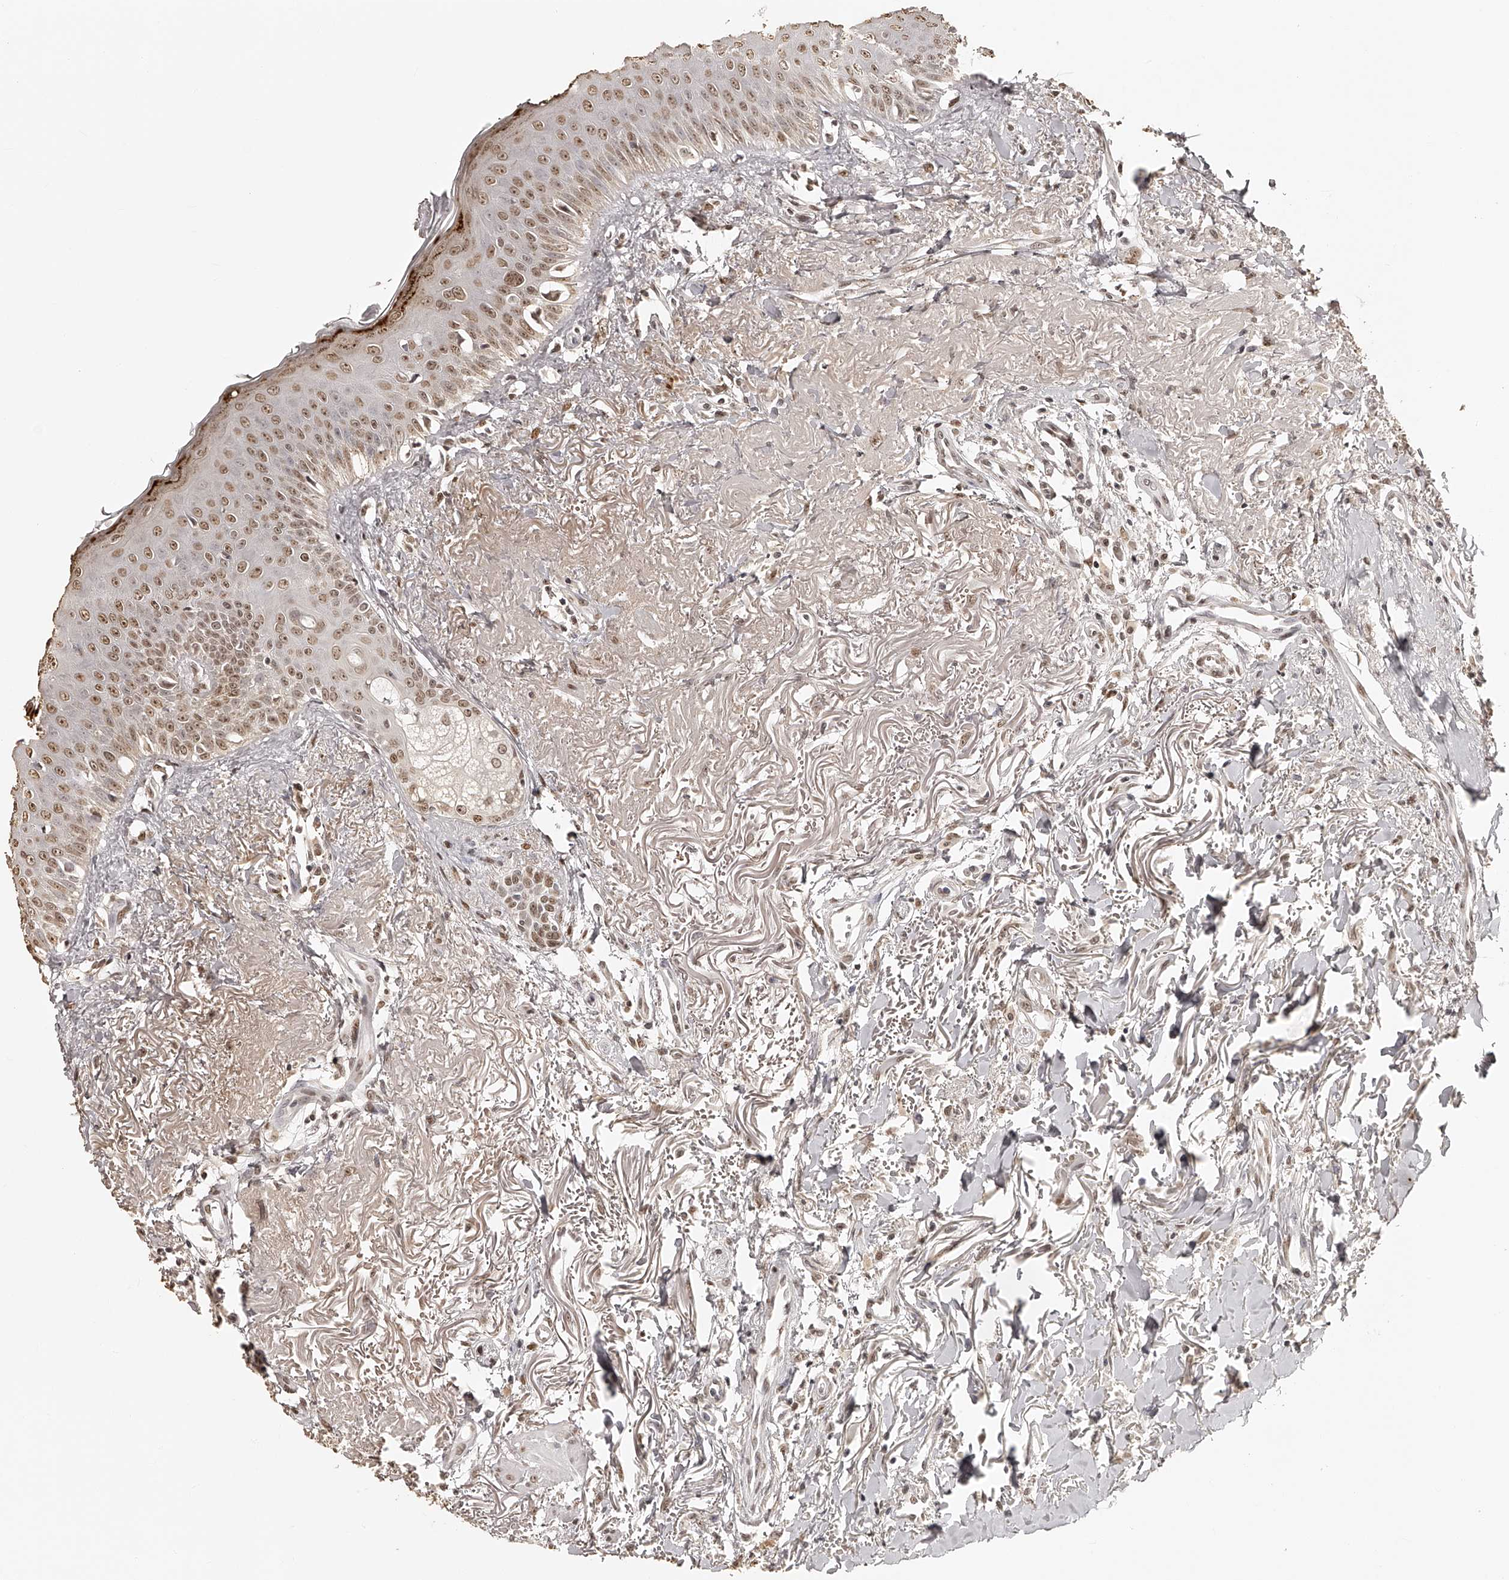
{"staining": {"intensity": "moderate", "quantity": ">75%", "location": "nuclear"}, "tissue": "oral mucosa", "cell_type": "Squamous epithelial cells", "image_type": "normal", "snomed": [{"axis": "morphology", "description": "Normal tissue, NOS"}, {"axis": "topography", "description": "Oral tissue"}], "caption": "Immunohistochemistry (IHC) image of normal oral mucosa: human oral mucosa stained using immunohistochemistry demonstrates medium levels of moderate protein expression localized specifically in the nuclear of squamous epithelial cells, appearing as a nuclear brown color.", "gene": "ZNF503", "patient": {"sex": "female", "age": 70}}